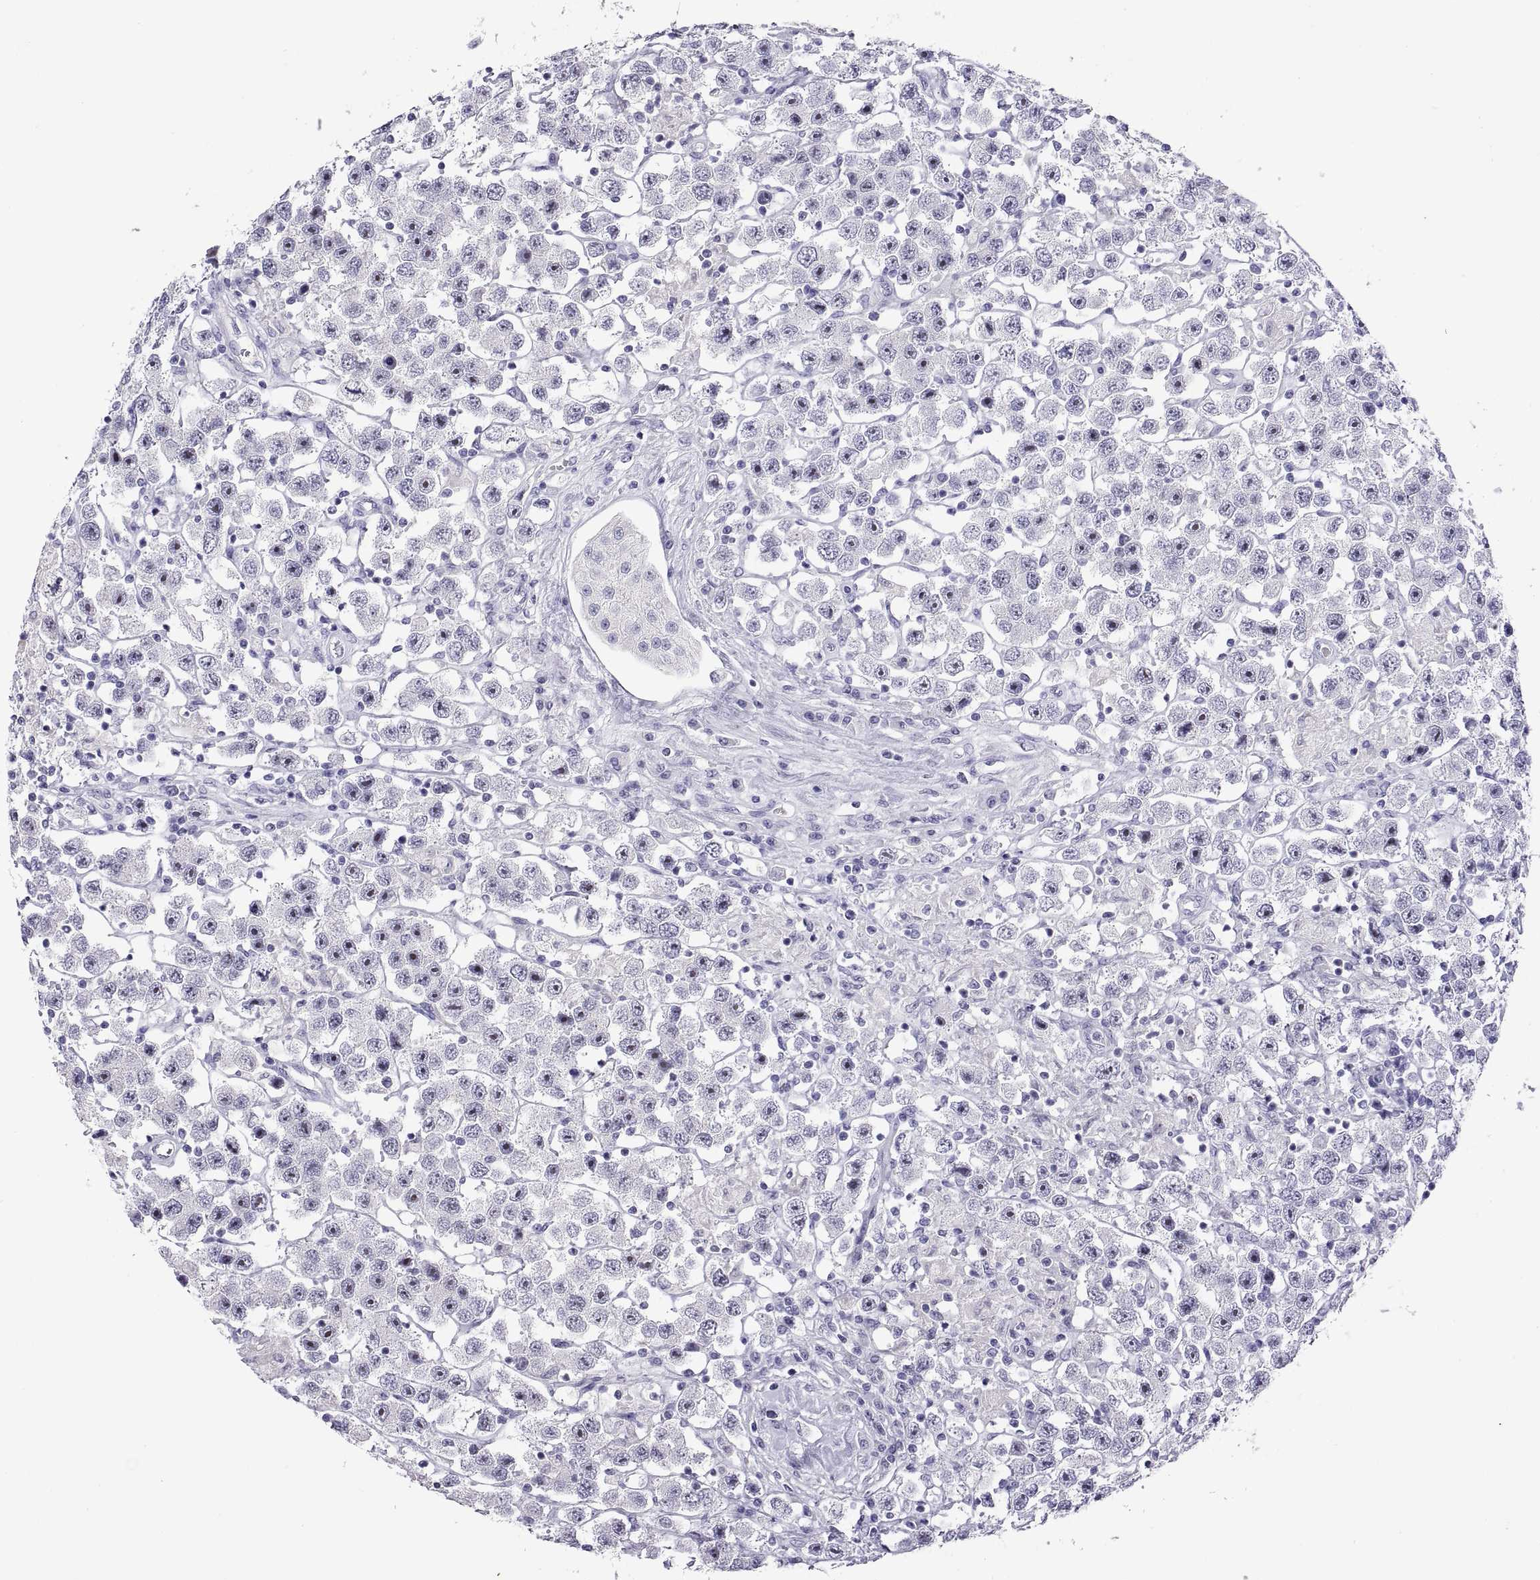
{"staining": {"intensity": "negative", "quantity": "none", "location": "none"}, "tissue": "testis cancer", "cell_type": "Tumor cells", "image_type": "cancer", "snomed": [{"axis": "morphology", "description": "Seminoma, NOS"}, {"axis": "topography", "description": "Testis"}], "caption": "Tumor cells are negative for brown protein staining in seminoma (testis). (DAB (3,3'-diaminobenzidine) IHC, high magnification).", "gene": "VSX2", "patient": {"sex": "male", "age": 45}}